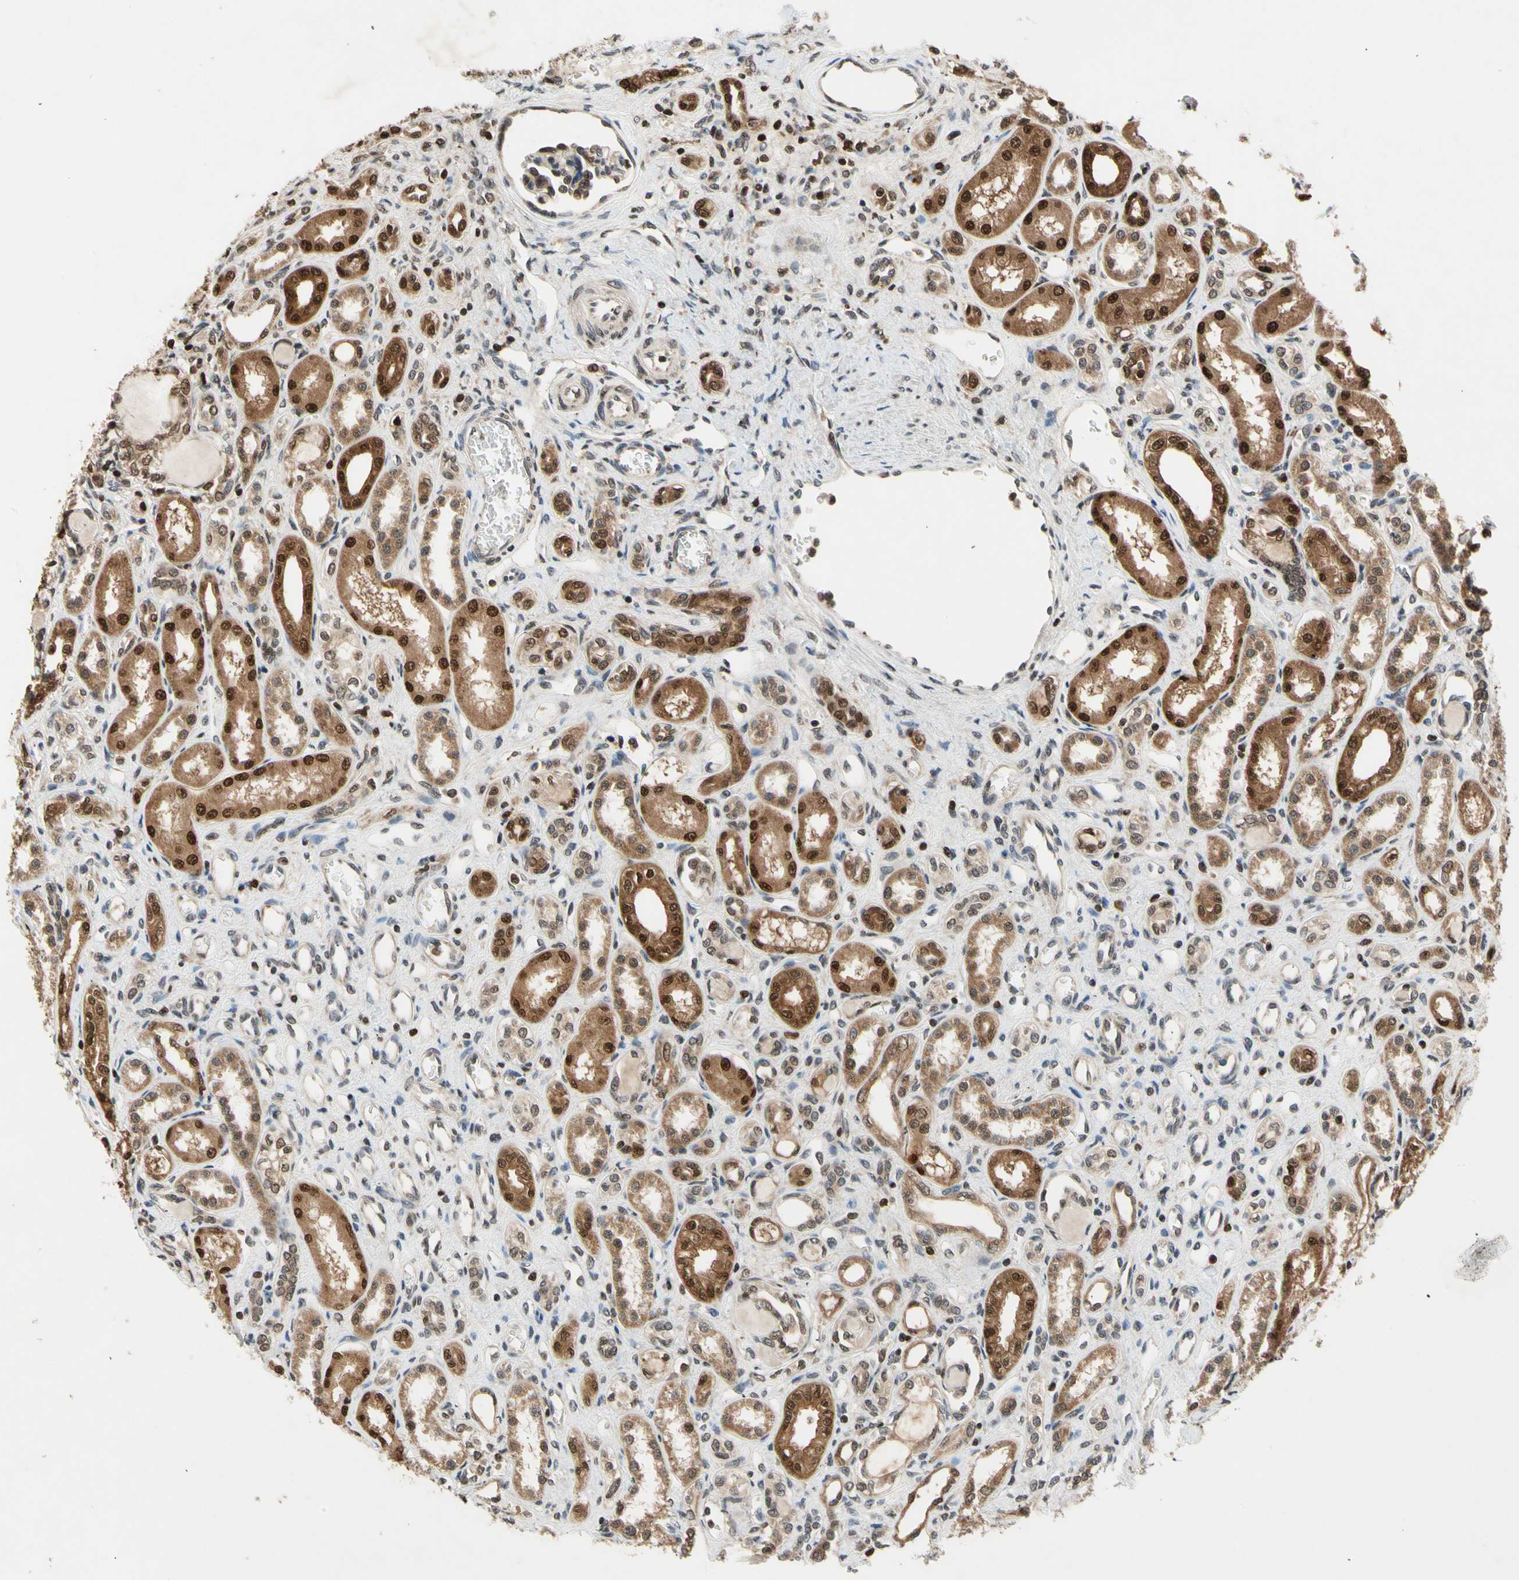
{"staining": {"intensity": "moderate", "quantity": "<25%", "location": "nuclear"}, "tissue": "kidney", "cell_type": "Cells in glomeruli", "image_type": "normal", "snomed": [{"axis": "morphology", "description": "Normal tissue, NOS"}, {"axis": "topography", "description": "Kidney"}], "caption": "Immunohistochemistry of unremarkable human kidney reveals low levels of moderate nuclear staining in about <25% of cells in glomeruli. The protein is stained brown, and the nuclei are stained in blue (DAB (3,3'-diaminobenzidine) IHC with brightfield microscopy, high magnification).", "gene": "GSR", "patient": {"sex": "male", "age": 7}}